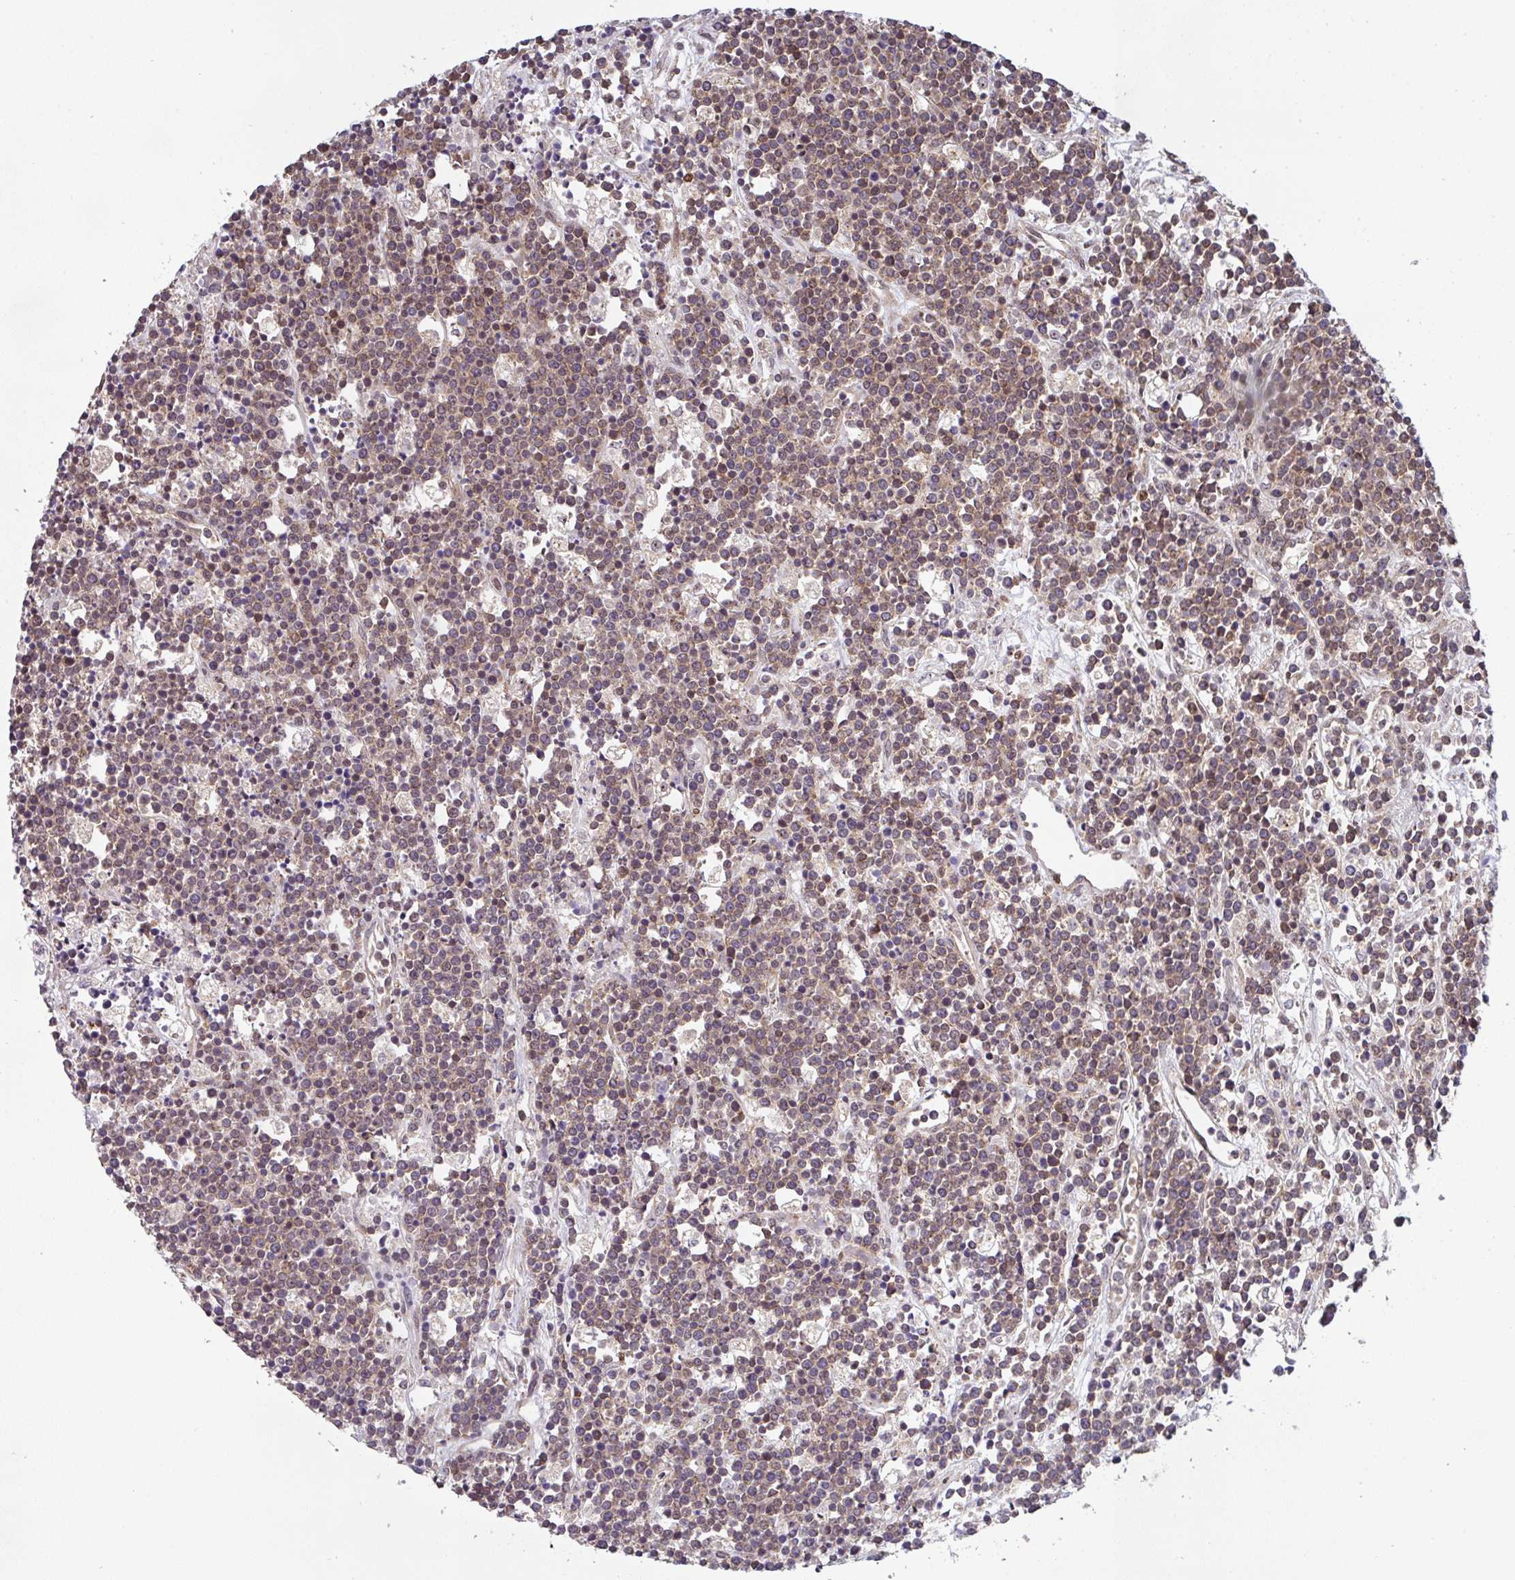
{"staining": {"intensity": "moderate", "quantity": ">75%", "location": "cytoplasmic/membranous,nuclear"}, "tissue": "lymphoma", "cell_type": "Tumor cells", "image_type": "cancer", "snomed": [{"axis": "morphology", "description": "Malignant lymphoma, non-Hodgkin's type, High grade"}, {"axis": "topography", "description": "Ovary"}], "caption": "Approximately >75% of tumor cells in human lymphoma display moderate cytoplasmic/membranous and nuclear protein positivity as visualized by brown immunohistochemical staining.", "gene": "SIMC1", "patient": {"sex": "female", "age": 56}}